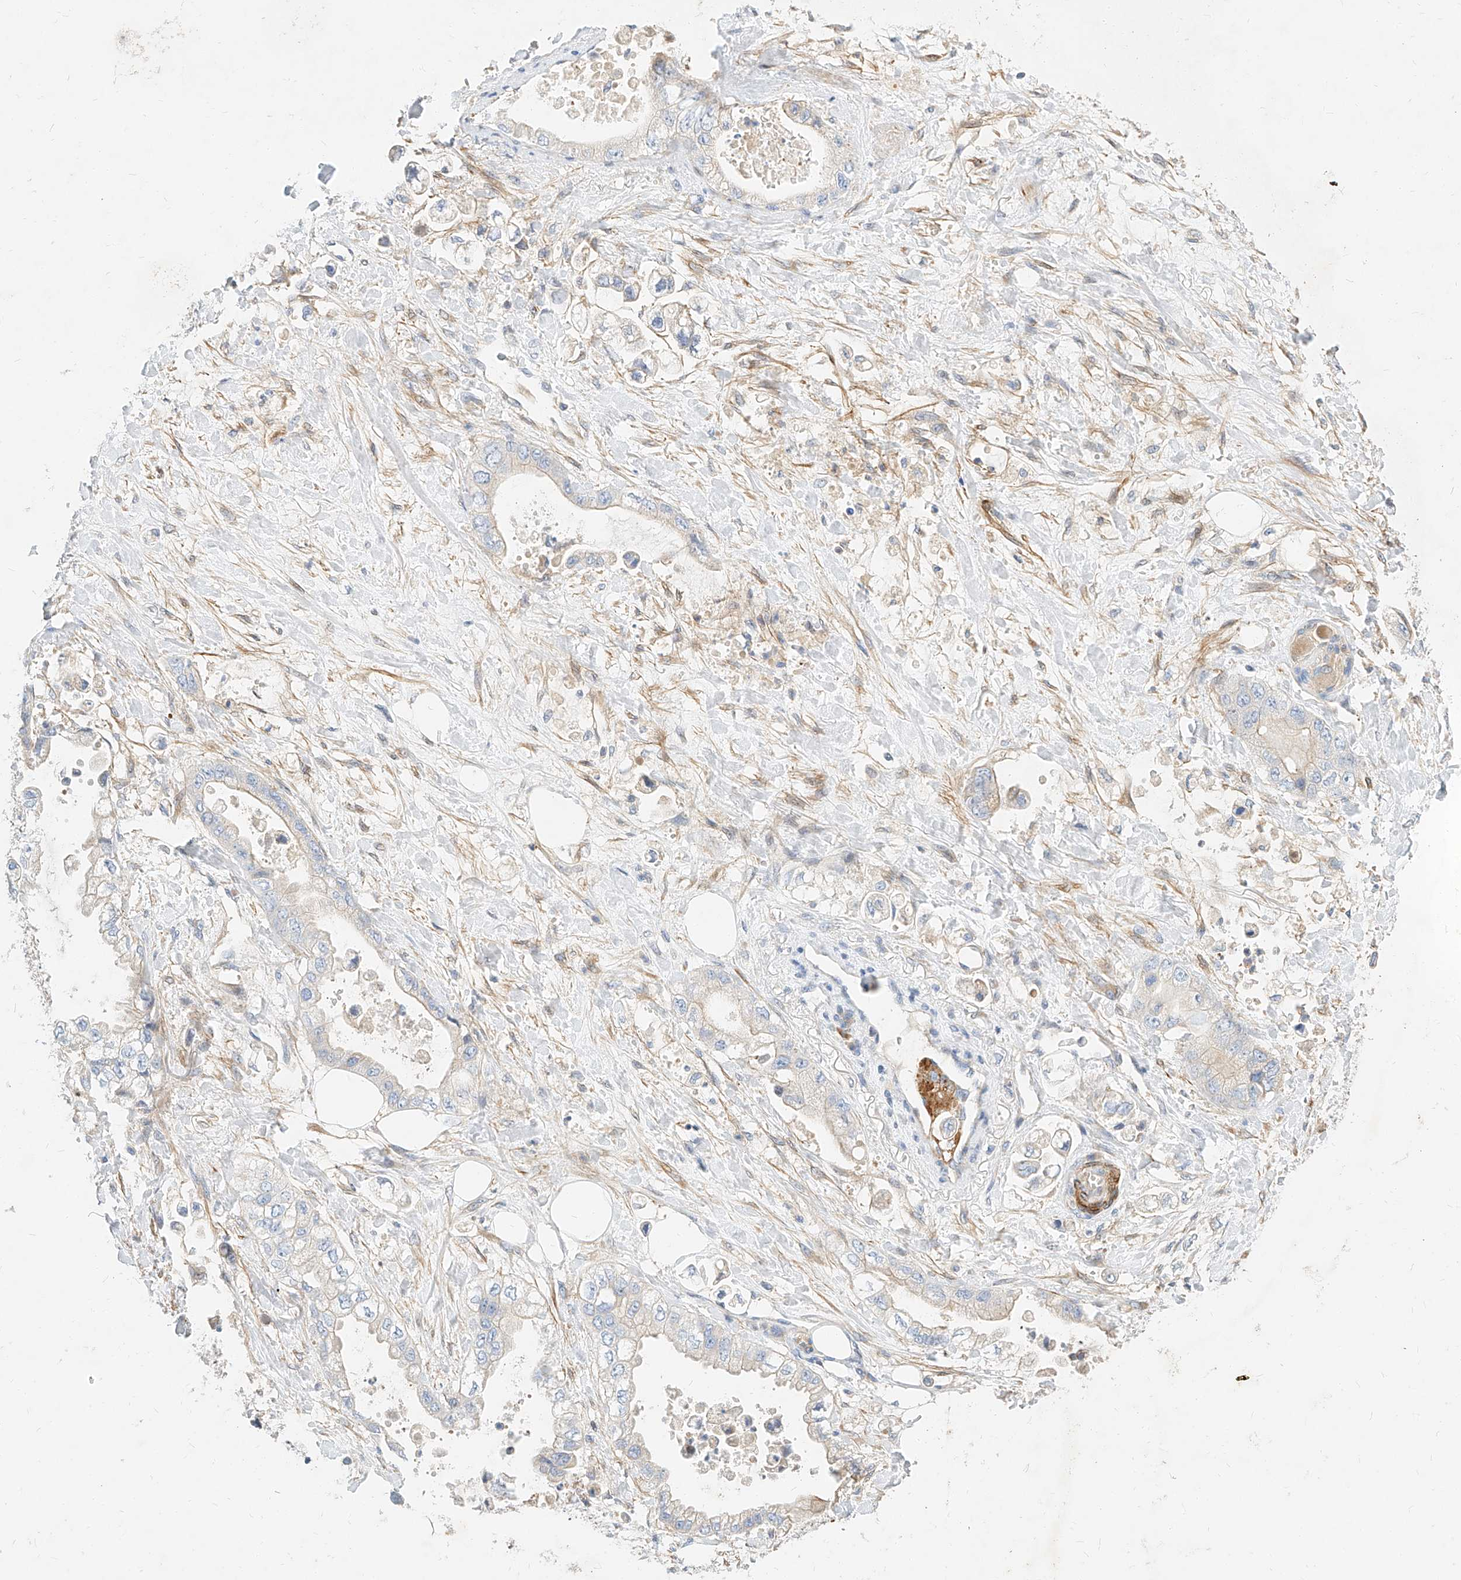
{"staining": {"intensity": "weak", "quantity": "<25%", "location": "cytoplasmic/membranous"}, "tissue": "stomach cancer", "cell_type": "Tumor cells", "image_type": "cancer", "snomed": [{"axis": "morphology", "description": "Adenocarcinoma, NOS"}, {"axis": "topography", "description": "Stomach"}], "caption": "Micrograph shows no significant protein expression in tumor cells of stomach adenocarcinoma.", "gene": "KCNH5", "patient": {"sex": "male", "age": 62}}